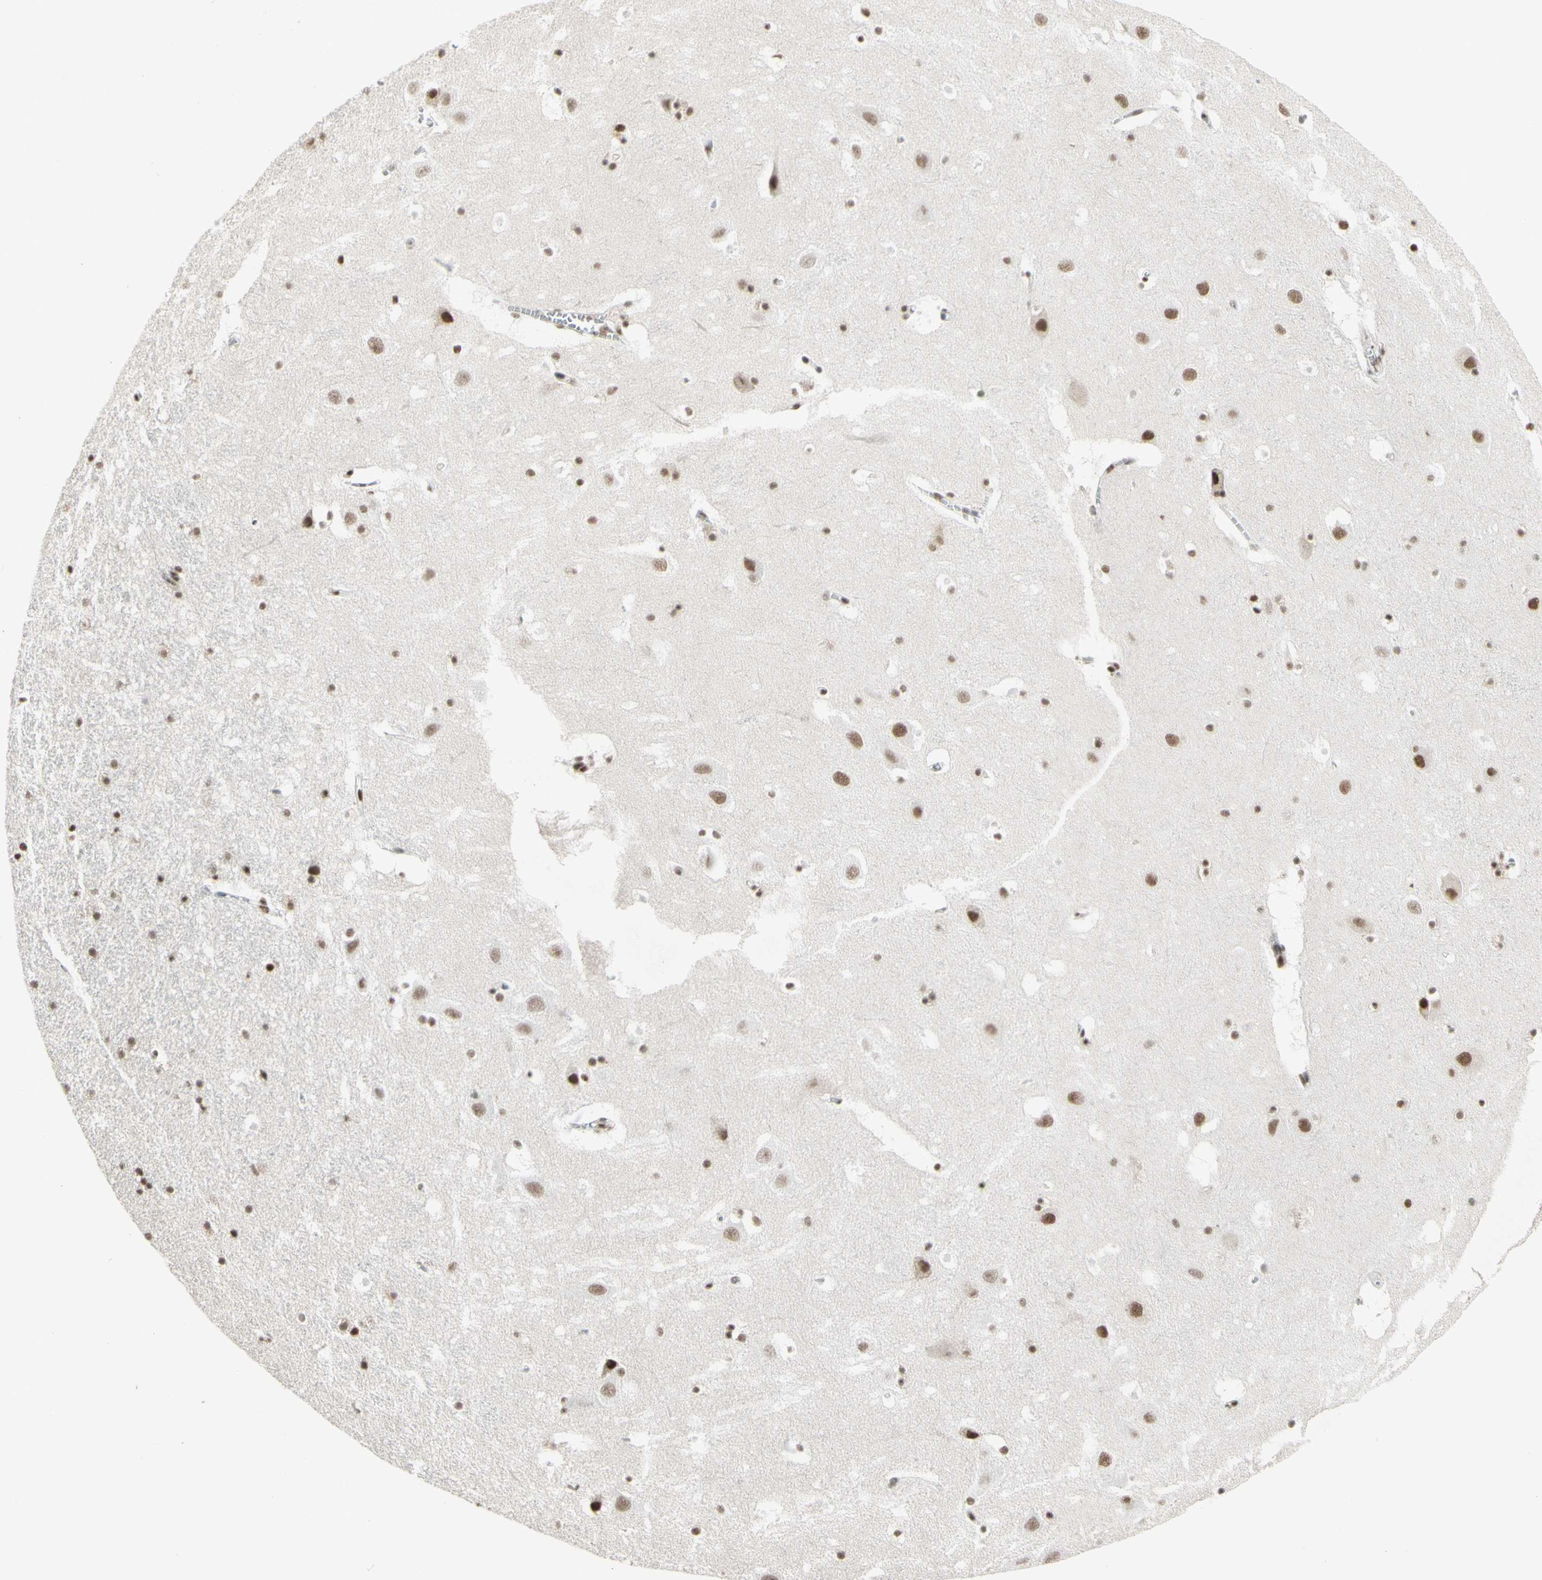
{"staining": {"intensity": "strong", "quantity": ">75%", "location": "nuclear"}, "tissue": "hippocampus", "cell_type": "Glial cells", "image_type": "normal", "snomed": [{"axis": "morphology", "description": "Normal tissue, NOS"}, {"axis": "topography", "description": "Hippocampus"}], "caption": "Hippocampus stained with DAB immunohistochemistry (IHC) demonstrates high levels of strong nuclear positivity in approximately >75% of glial cells. Using DAB (3,3'-diaminobenzidine) (brown) and hematoxylin (blue) stains, captured at high magnification using brightfield microscopy.", "gene": "TRIM28", "patient": {"sex": "male", "age": 45}}